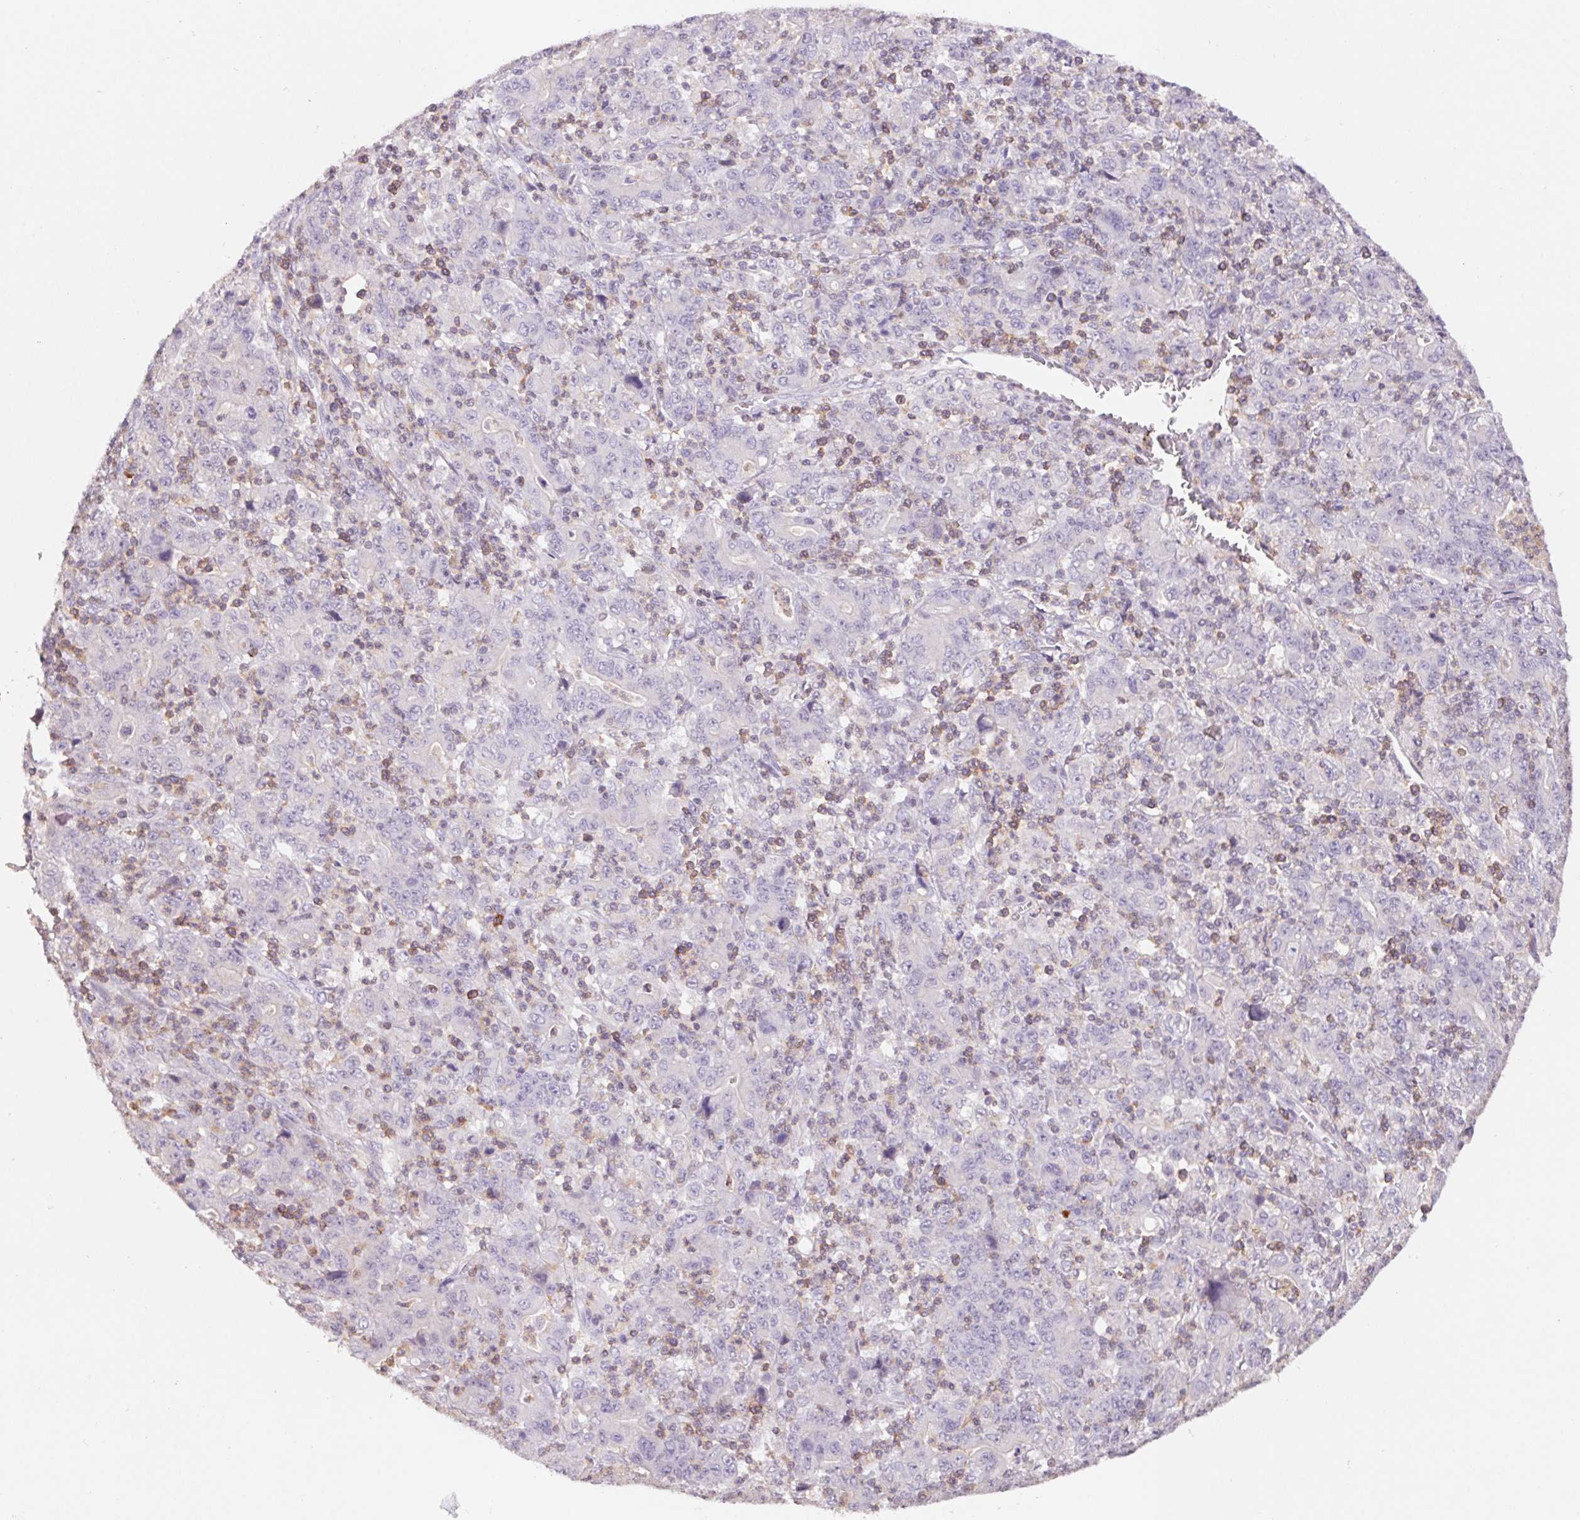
{"staining": {"intensity": "negative", "quantity": "none", "location": "none"}, "tissue": "stomach cancer", "cell_type": "Tumor cells", "image_type": "cancer", "snomed": [{"axis": "morphology", "description": "Adenocarcinoma, NOS"}, {"axis": "topography", "description": "Stomach, upper"}], "caption": "Stomach cancer was stained to show a protein in brown. There is no significant staining in tumor cells.", "gene": "KIF26A", "patient": {"sex": "male", "age": 69}}